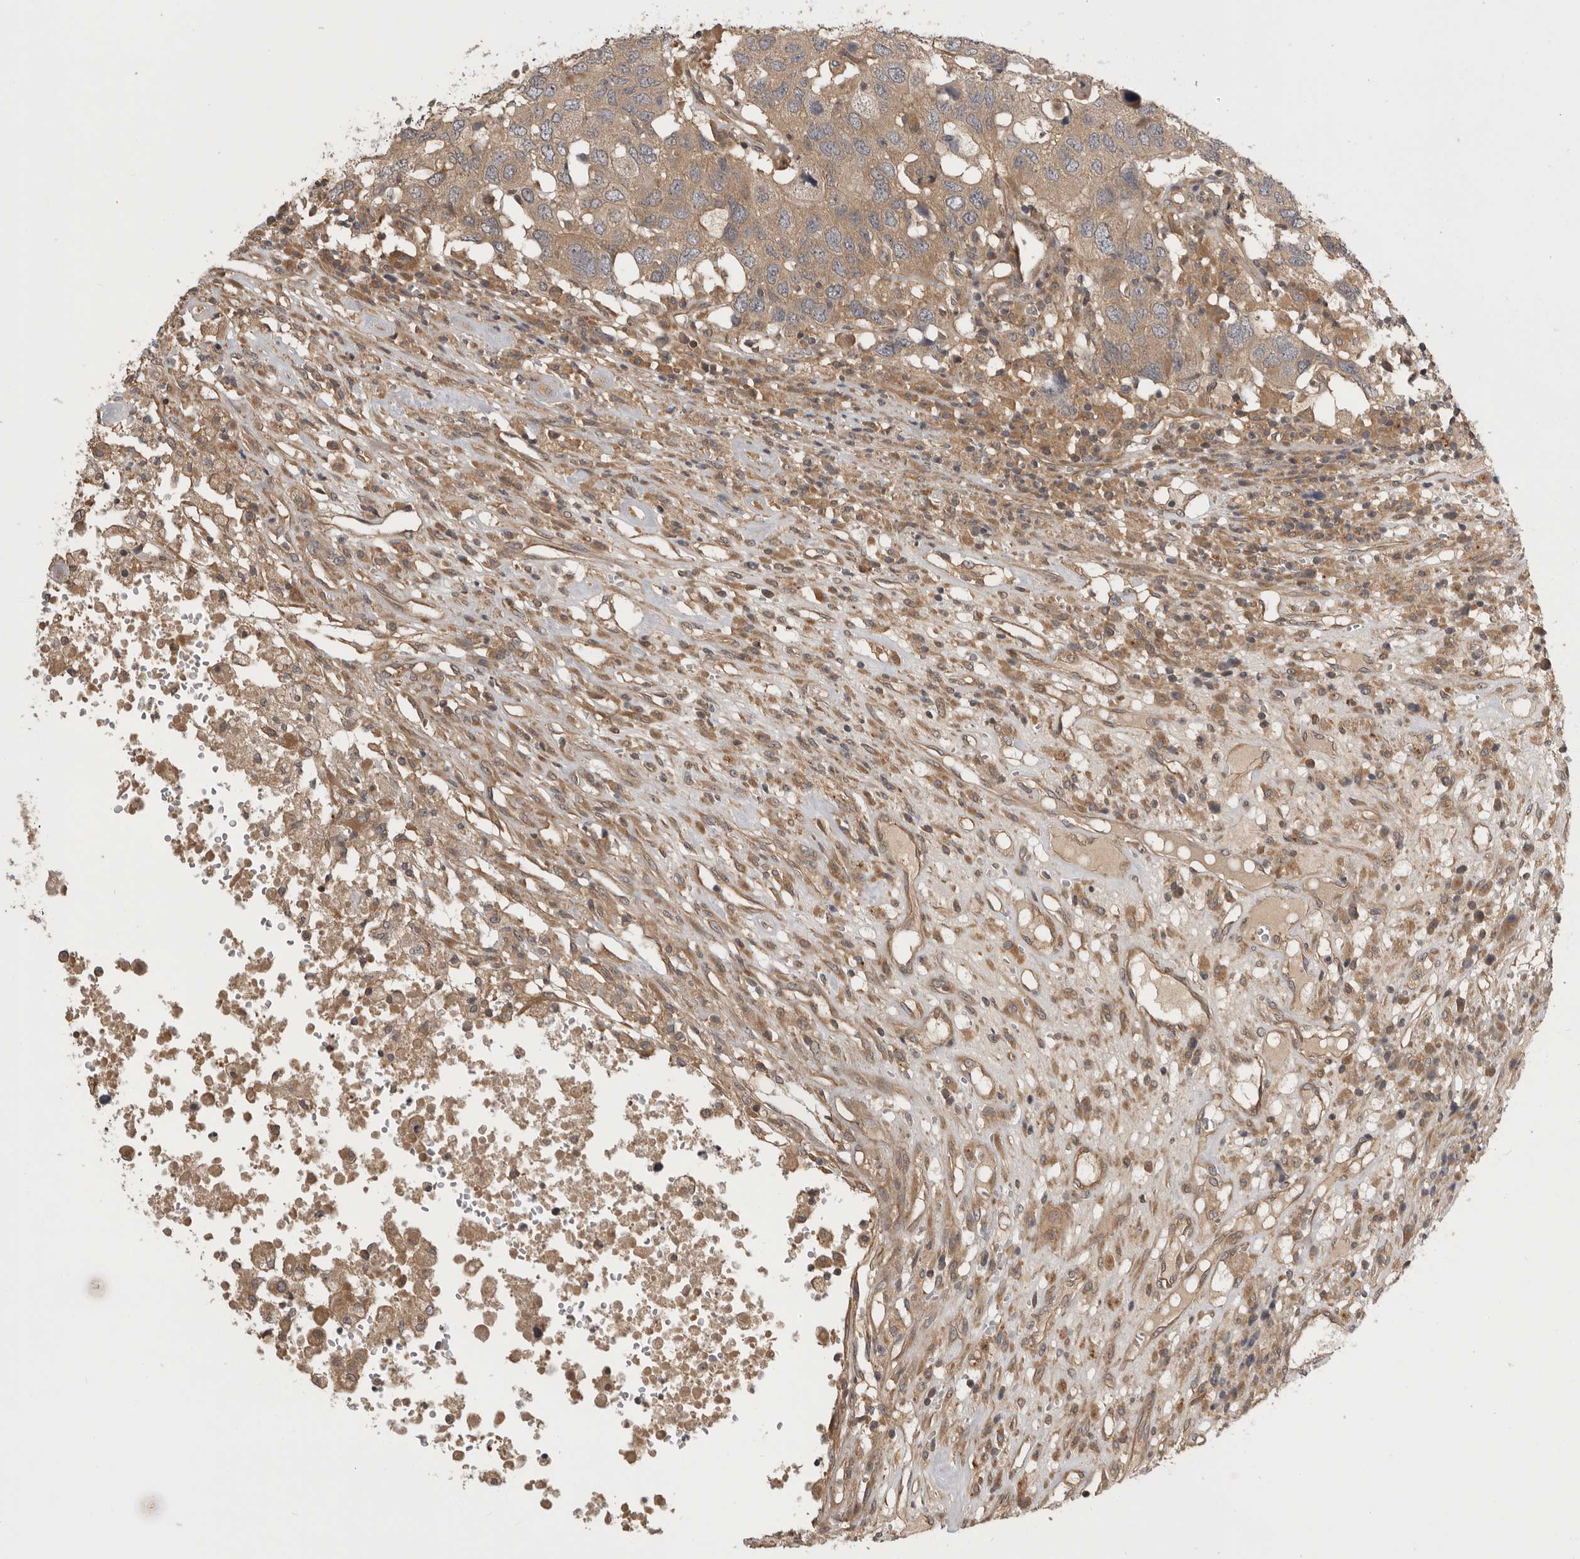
{"staining": {"intensity": "weak", "quantity": ">75%", "location": "cytoplasmic/membranous"}, "tissue": "head and neck cancer", "cell_type": "Tumor cells", "image_type": "cancer", "snomed": [{"axis": "morphology", "description": "Squamous cell carcinoma, NOS"}, {"axis": "topography", "description": "Head-Neck"}], "caption": "Human squamous cell carcinoma (head and neck) stained with a brown dye displays weak cytoplasmic/membranous positive positivity in approximately >75% of tumor cells.", "gene": "CUEDC1", "patient": {"sex": "male", "age": 66}}